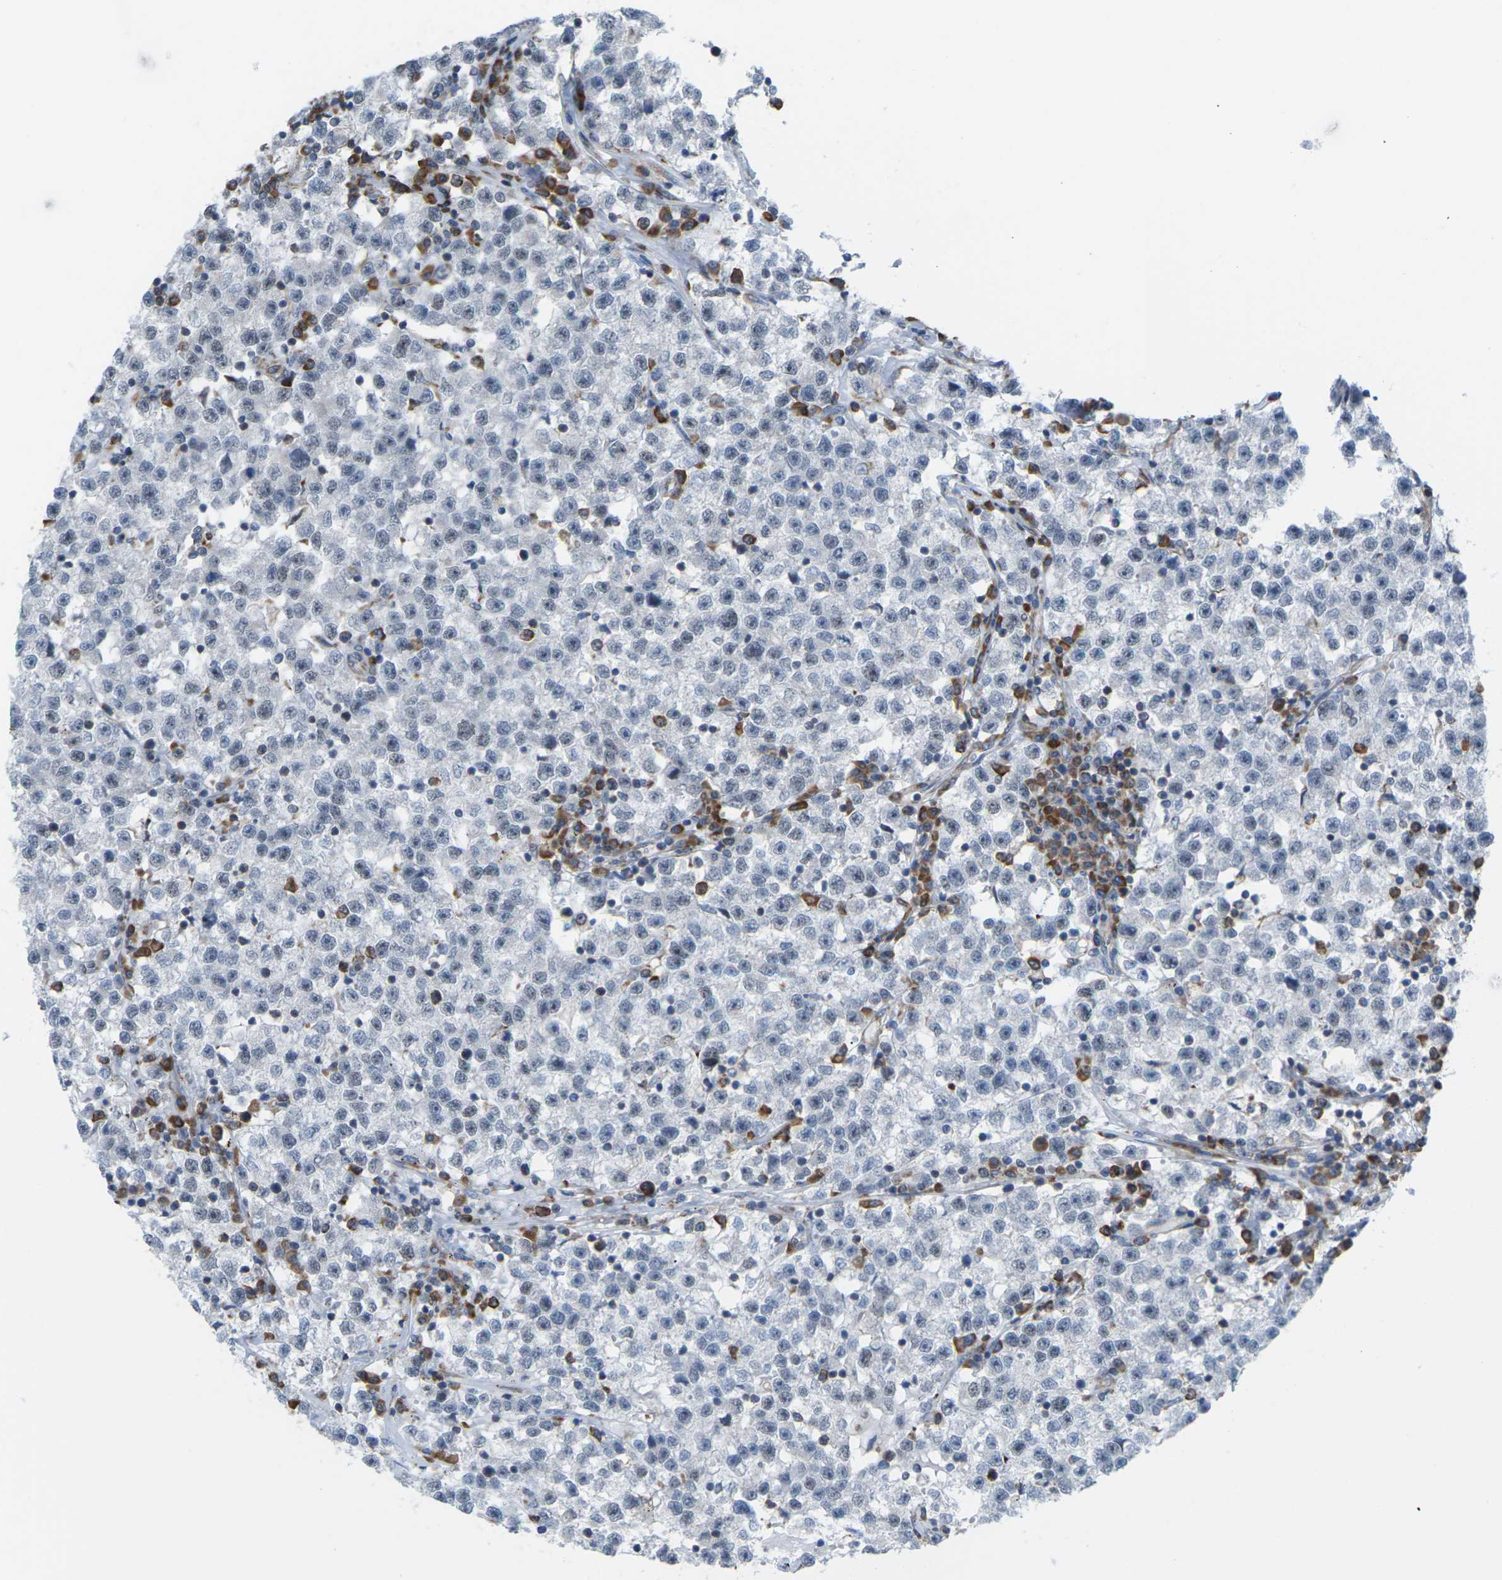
{"staining": {"intensity": "negative", "quantity": "none", "location": "none"}, "tissue": "testis cancer", "cell_type": "Tumor cells", "image_type": "cancer", "snomed": [{"axis": "morphology", "description": "Seminoma, NOS"}, {"axis": "topography", "description": "Testis"}], "caption": "Testis seminoma was stained to show a protein in brown. There is no significant positivity in tumor cells.", "gene": "PDZK1IP1", "patient": {"sex": "male", "age": 22}}